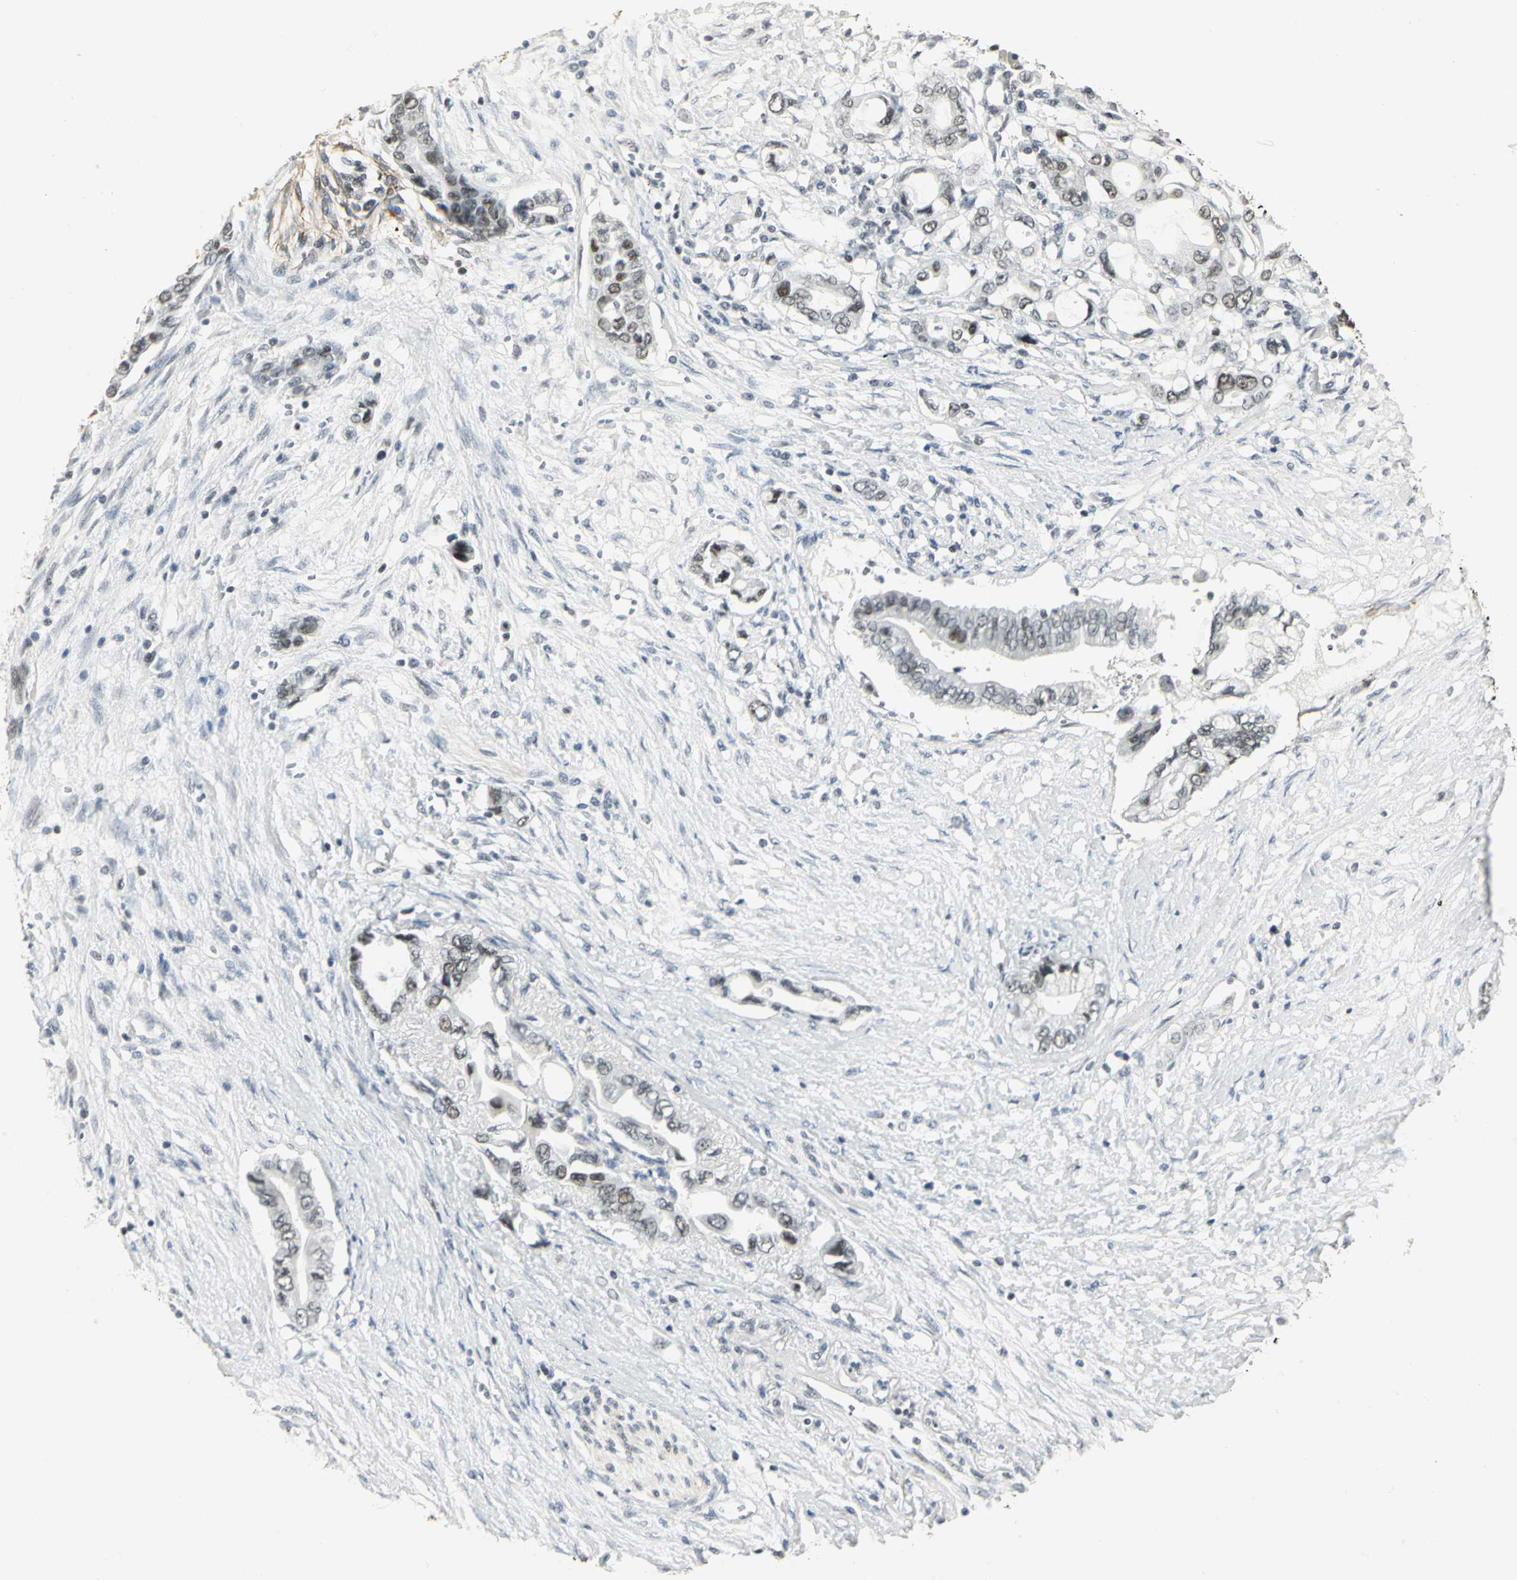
{"staining": {"intensity": "moderate", "quantity": "25%-75%", "location": "nuclear"}, "tissue": "pancreatic cancer", "cell_type": "Tumor cells", "image_type": "cancer", "snomed": [{"axis": "morphology", "description": "Adenocarcinoma, NOS"}, {"axis": "topography", "description": "Pancreas"}], "caption": "This histopathology image shows immunohistochemistry staining of human pancreatic cancer, with medium moderate nuclear expression in about 25%-75% of tumor cells.", "gene": "CBX3", "patient": {"sex": "female", "age": 57}}